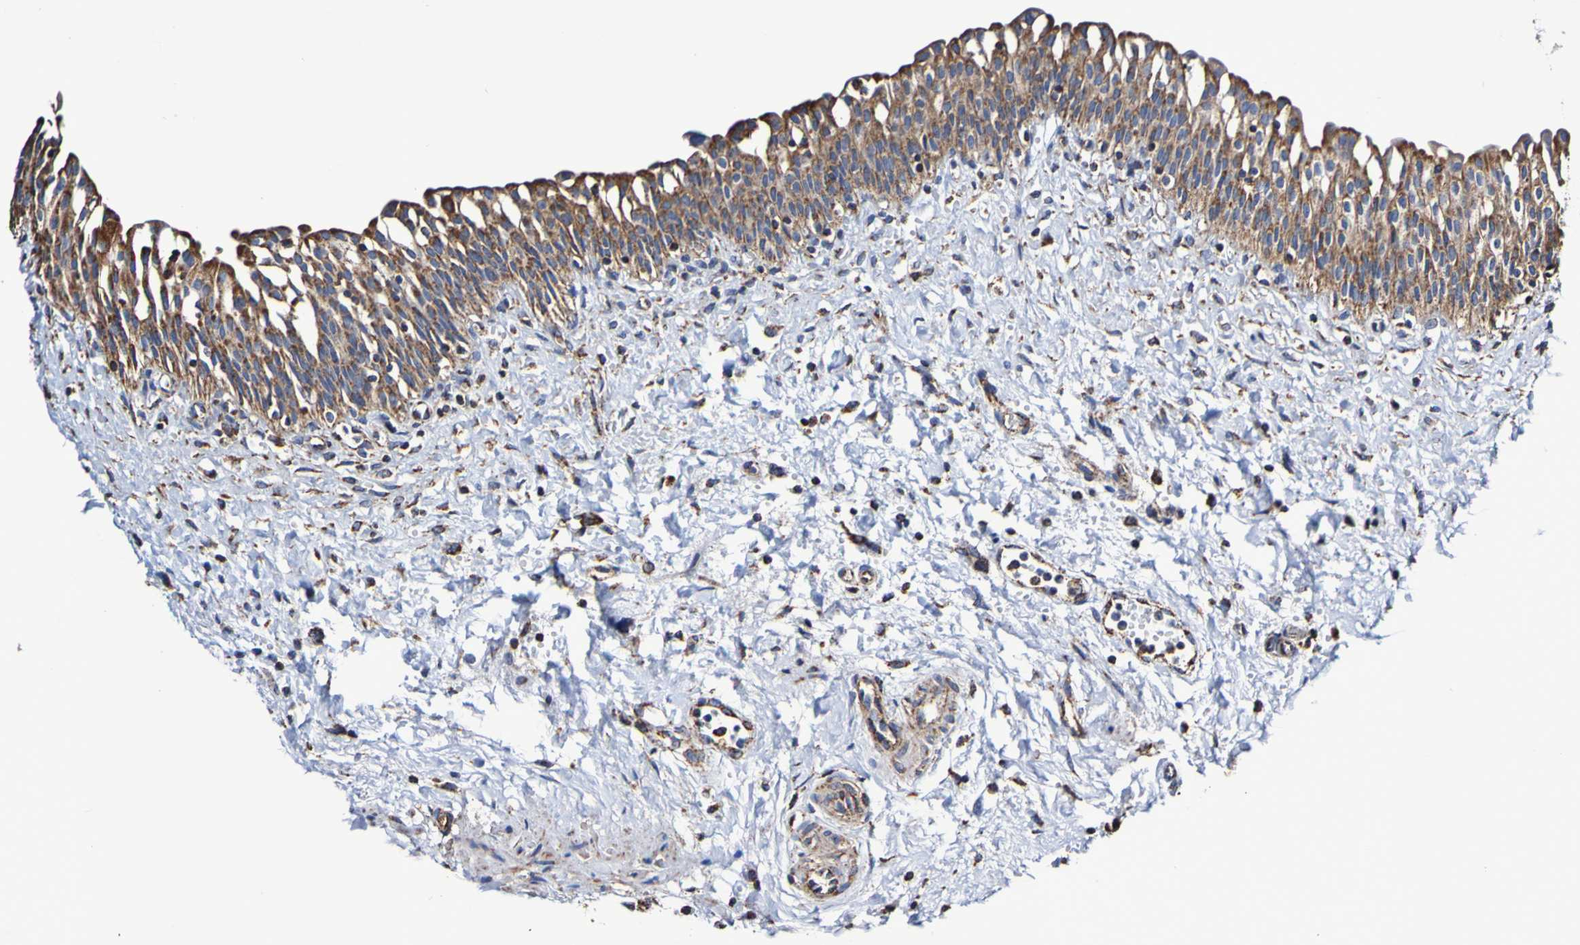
{"staining": {"intensity": "strong", "quantity": ">75%", "location": "cytoplasmic/membranous"}, "tissue": "urinary bladder", "cell_type": "Urothelial cells", "image_type": "normal", "snomed": [{"axis": "morphology", "description": "Normal tissue, NOS"}, {"axis": "topography", "description": "Urinary bladder"}], "caption": "Immunohistochemistry histopathology image of benign urinary bladder stained for a protein (brown), which shows high levels of strong cytoplasmic/membranous staining in approximately >75% of urothelial cells.", "gene": "IL18R1", "patient": {"sex": "male", "age": 55}}